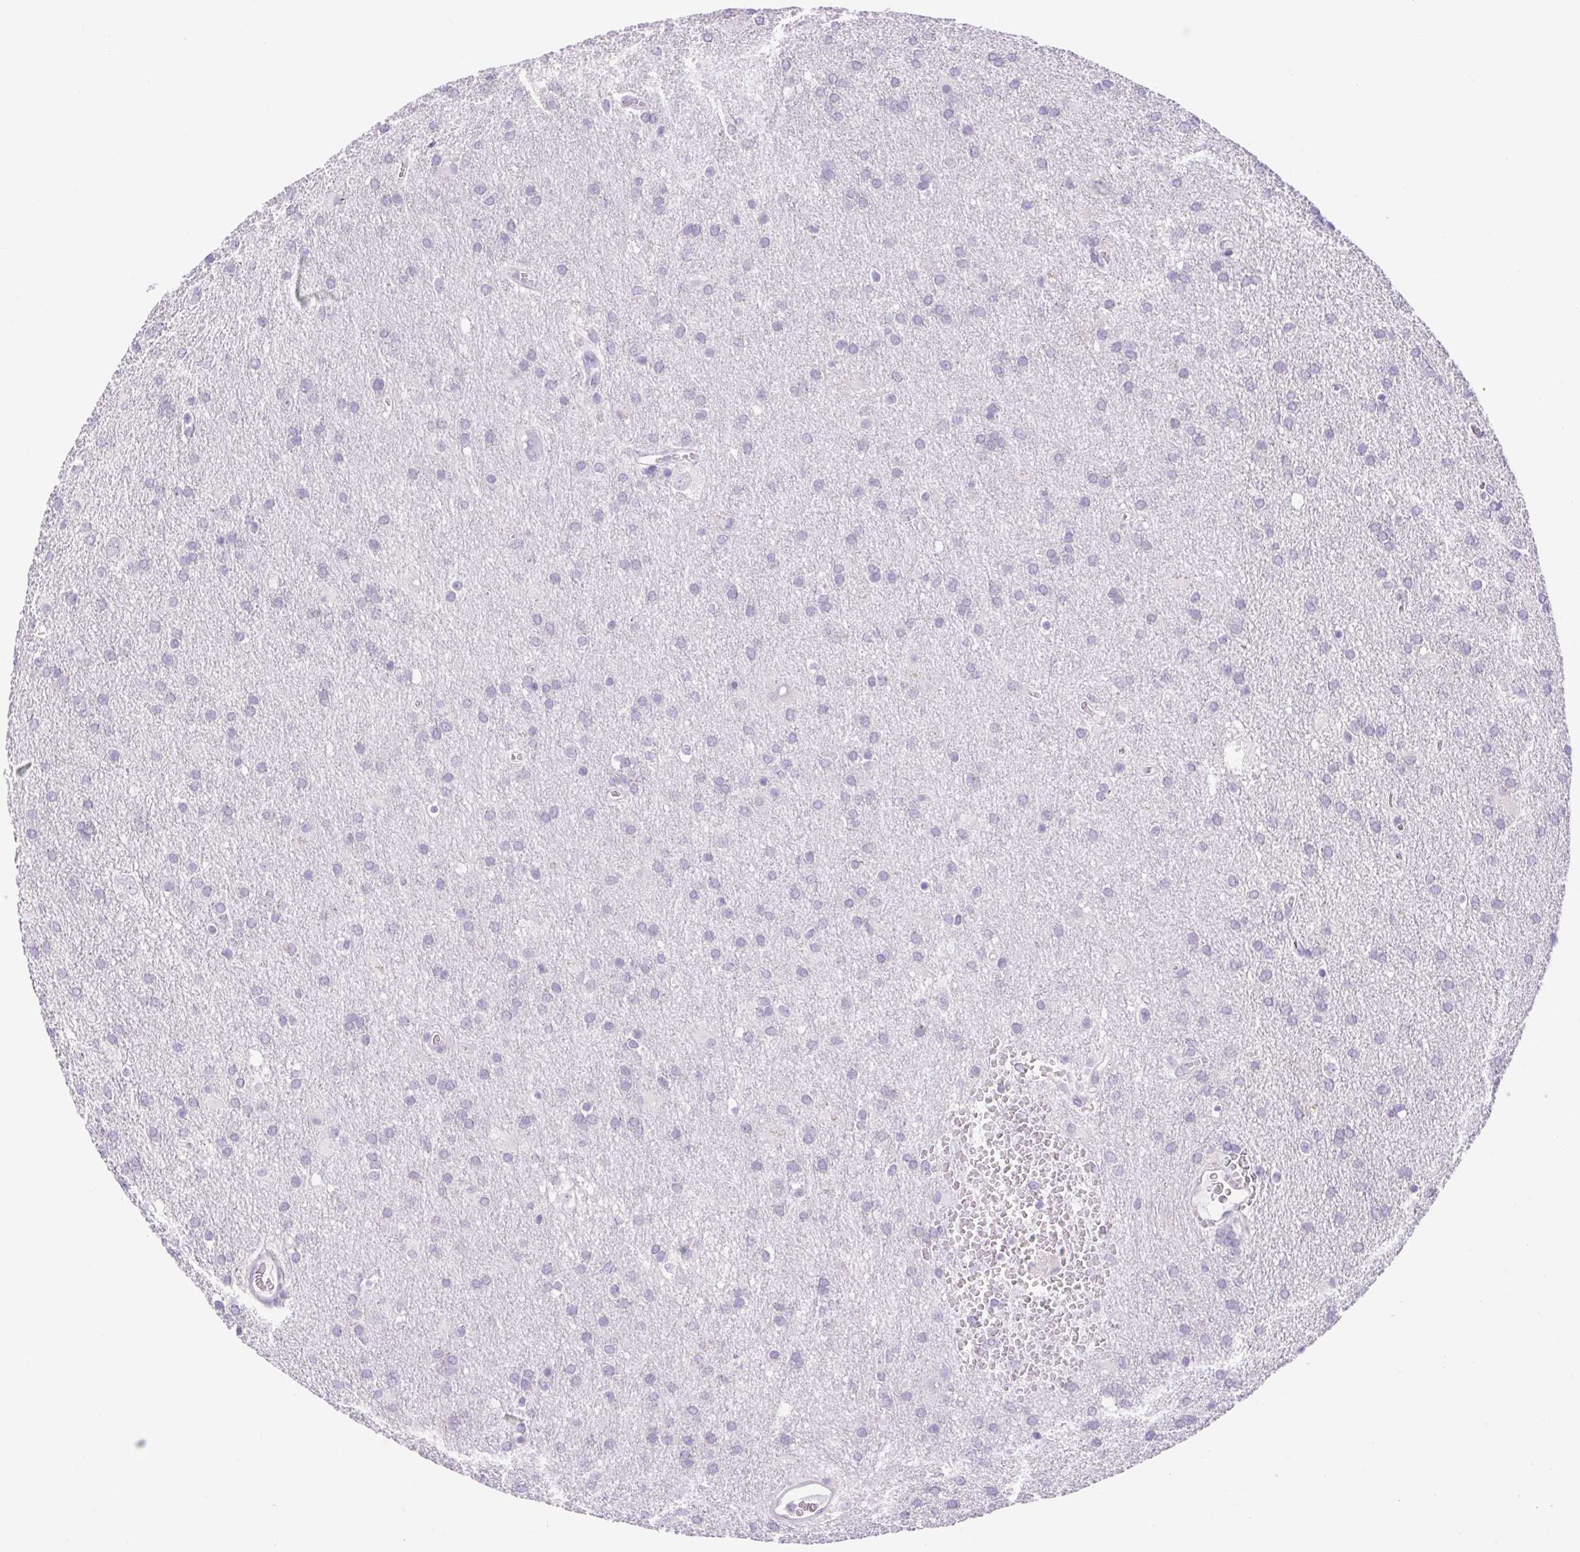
{"staining": {"intensity": "negative", "quantity": "none", "location": "none"}, "tissue": "glioma", "cell_type": "Tumor cells", "image_type": "cancer", "snomed": [{"axis": "morphology", "description": "Glioma, malignant, Low grade"}, {"axis": "topography", "description": "Brain"}], "caption": "Immunohistochemical staining of glioma displays no significant positivity in tumor cells.", "gene": "FAM177B", "patient": {"sex": "male", "age": 66}}